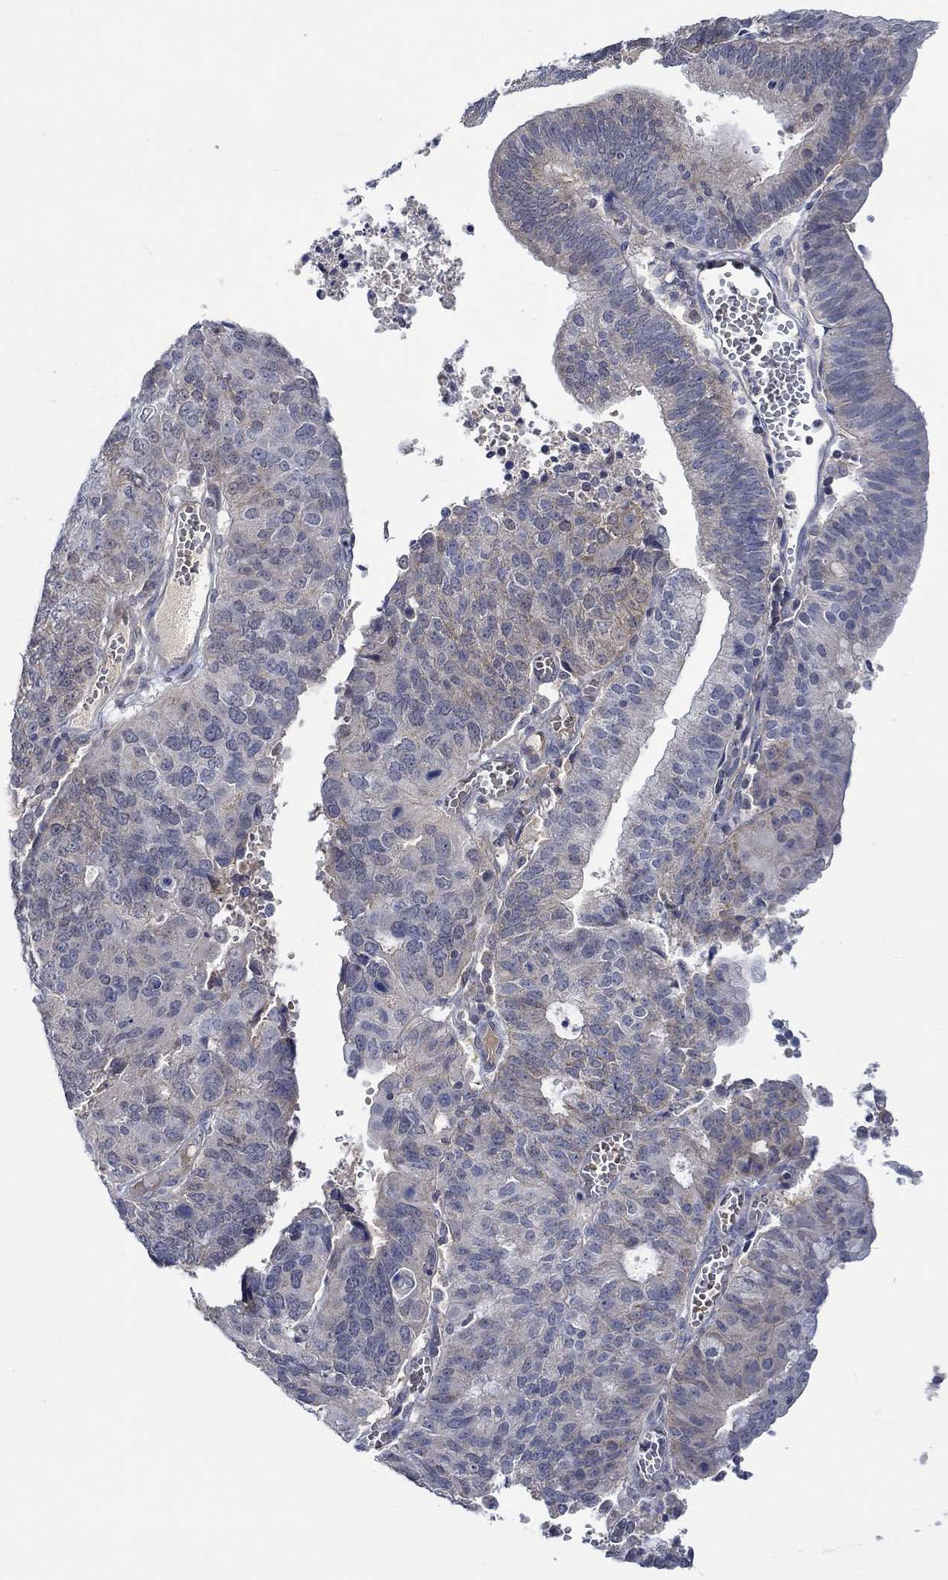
{"staining": {"intensity": "weak", "quantity": "<25%", "location": "cytoplasmic/membranous"}, "tissue": "endometrial cancer", "cell_type": "Tumor cells", "image_type": "cancer", "snomed": [{"axis": "morphology", "description": "Adenocarcinoma, NOS"}, {"axis": "topography", "description": "Endometrium"}], "caption": "Adenocarcinoma (endometrial) was stained to show a protein in brown. There is no significant expression in tumor cells.", "gene": "WASF1", "patient": {"sex": "female", "age": 82}}